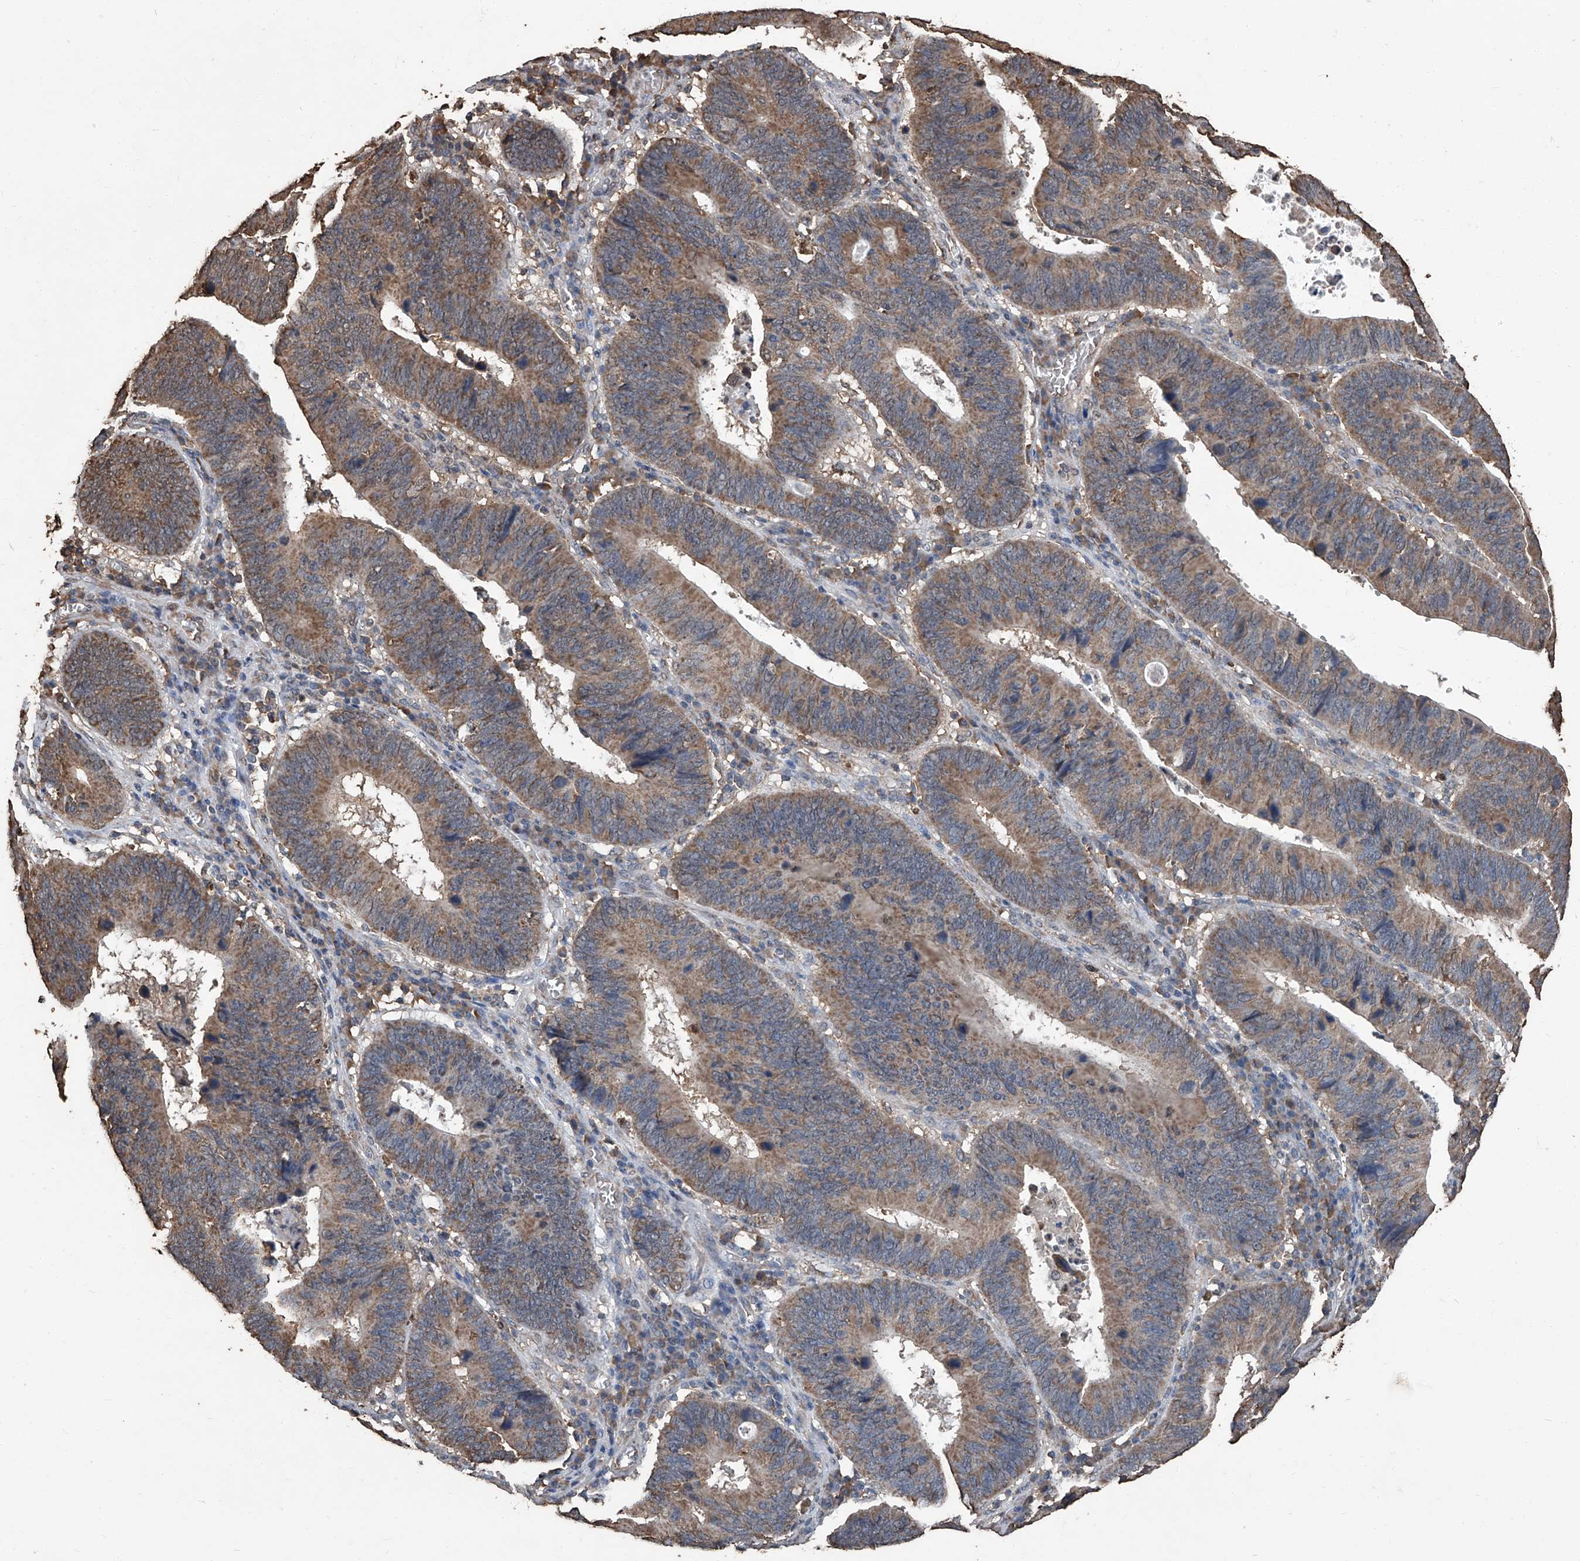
{"staining": {"intensity": "moderate", "quantity": ">75%", "location": "cytoplasmic/membranous"}, "tissue": "stomach cancer", "cell_type": "Tumor cells", "image_type": "cancer", "snomed": [{"axis": "morphology", "description": "Adenocarcinoma, NOS"}, {"axis": "topography", "description": "Stomach"}], "caption": "There is medium levels of moderate cytoplasmic/membranous positivity in tumor cells of stomach cancer, as demonstrated by immunohistochemical staining (brown color).", "gene": "STARD7", "patient": {"sex": "male", "age": 59}}